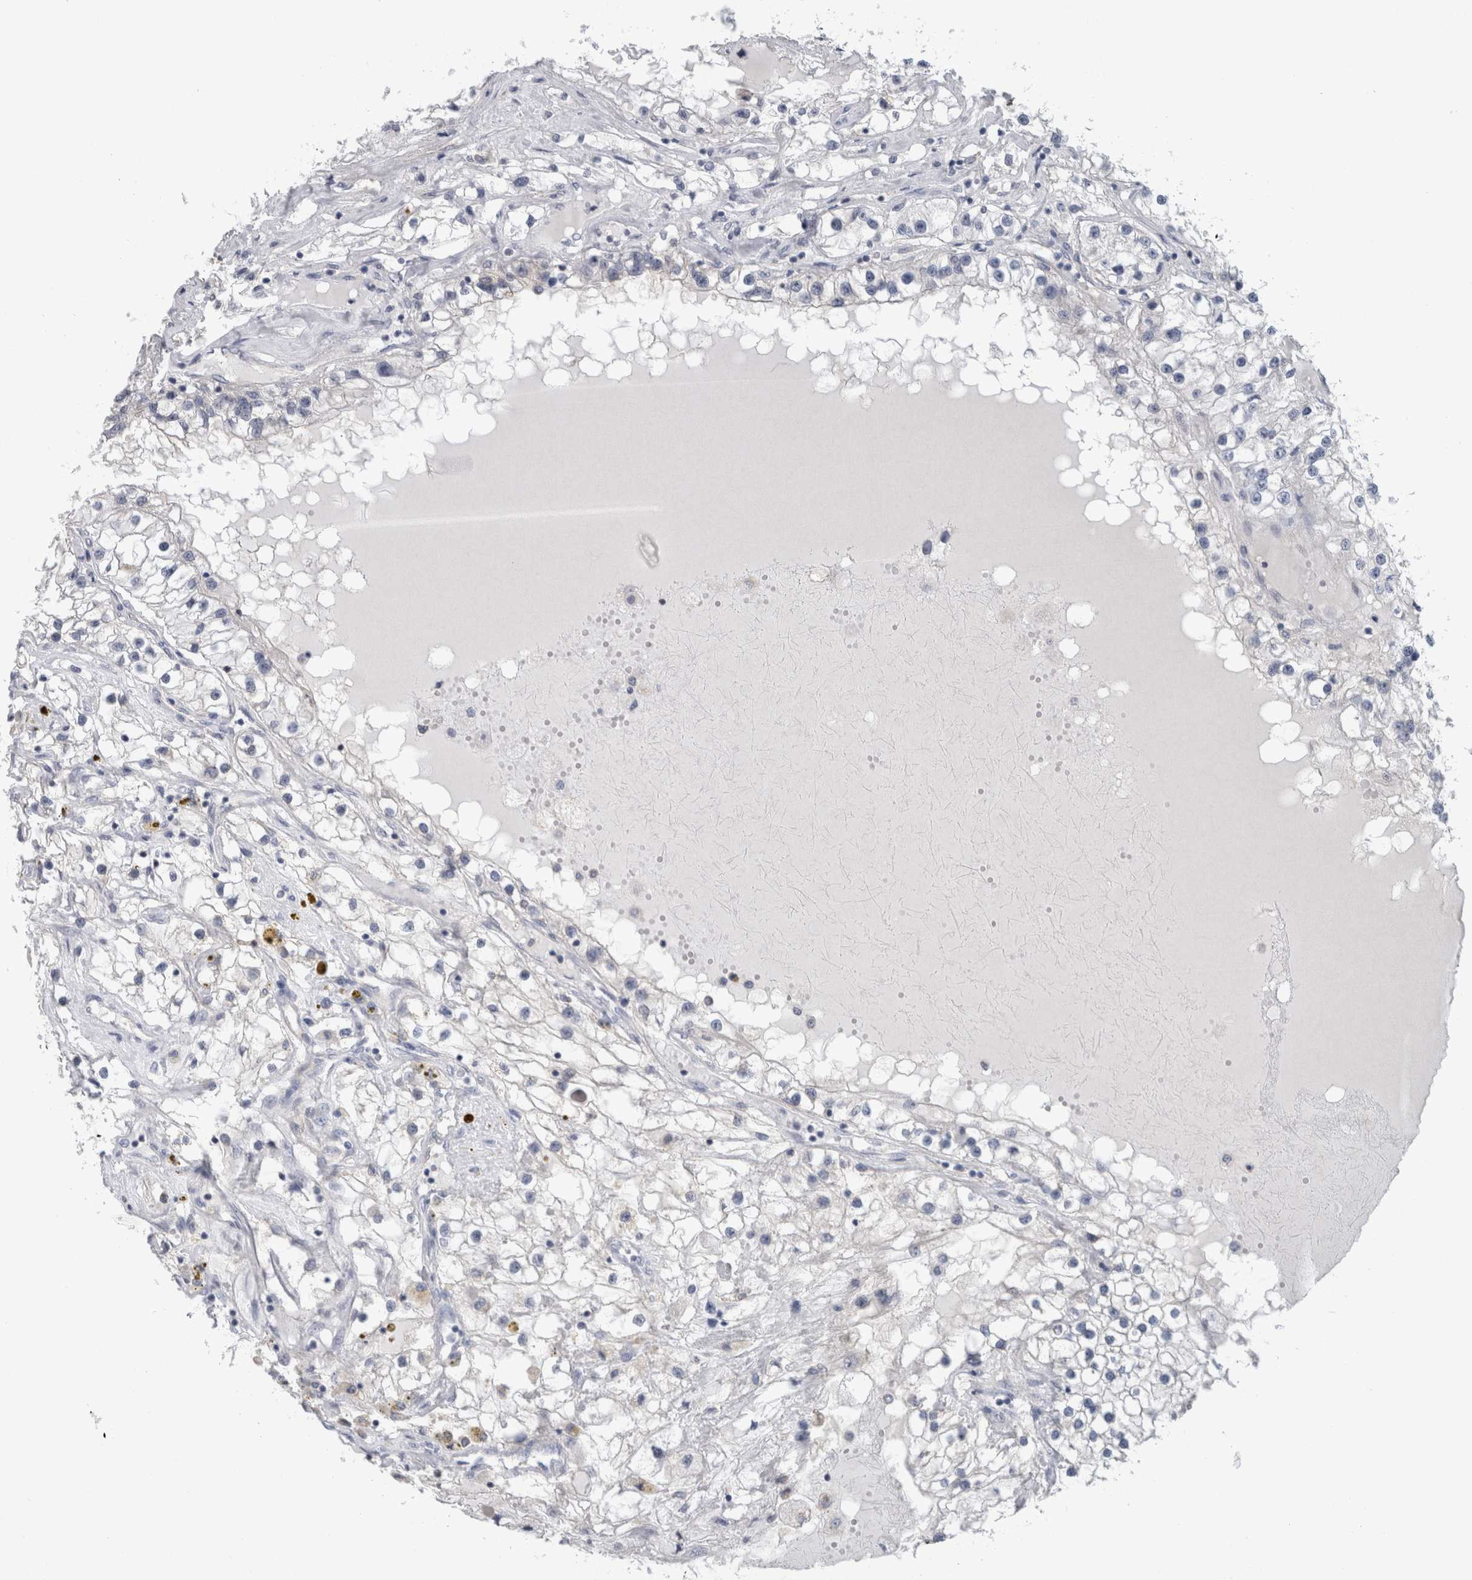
{"staining": {"intensity": "negative", "quantity": "none", "location": "none"}, "tissue": "renal cancer", "cell_type": "Tumor cells", "image_type": "cancer", "snomed": [{"axis": "morphology", "description": "Adenocarcinoma, NOS"}, {"axis": "topography", "description": "Kidney"}], "caption": "IHC image of neoplastic tissue: renal cancer stained with DAB (3,3'-diaminobenzidine) demonstrates no significant protein expression in tumor cells. (Brightfield microscopy of DAB (3,3'-diaminobenzidine) IHC at high magnification).", "gene": "SCRN1", "patient": {"sex": "male", "age": 68}}